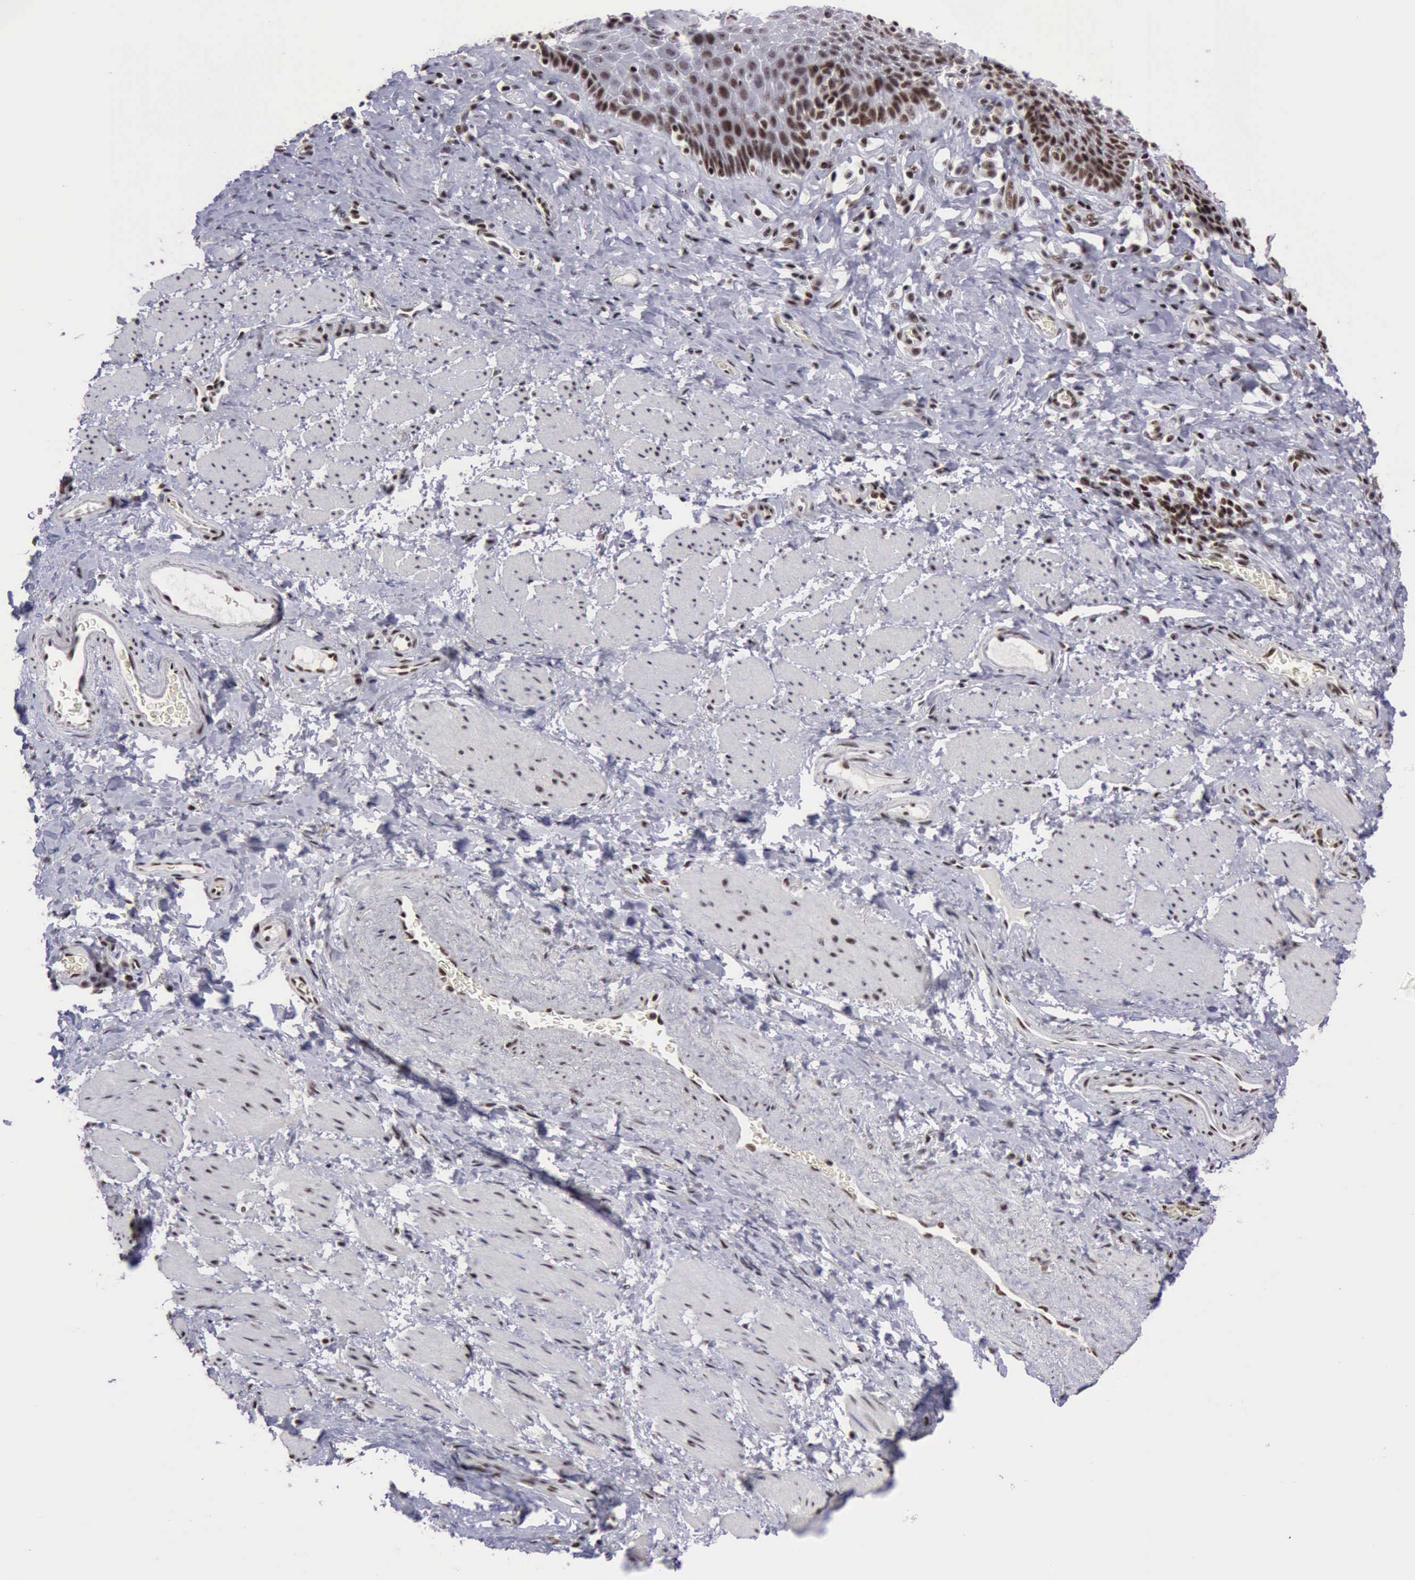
{"staining": {"intensity": "moderate", "quantity": "<25%", "location": "nuclear"}, "tissue": "esophagus", "cell_type": "Squamous epithelial cells", "image_type": "normal", "snomed": [{"axis": "morphology", "description": "Normal tissue, NOS"}, {"axis": "topography", "description": "Esophagus"}], "caption": "Immunohistochemistry (IHC) micrograph of unremarkable esophagus stained for a protein (brown), which shows low levels of moderate nuclear expression in approximately <25% of squamous epithelial cells.", "gene": "YY1", "patient": {"sex": "female", "age": 61}}